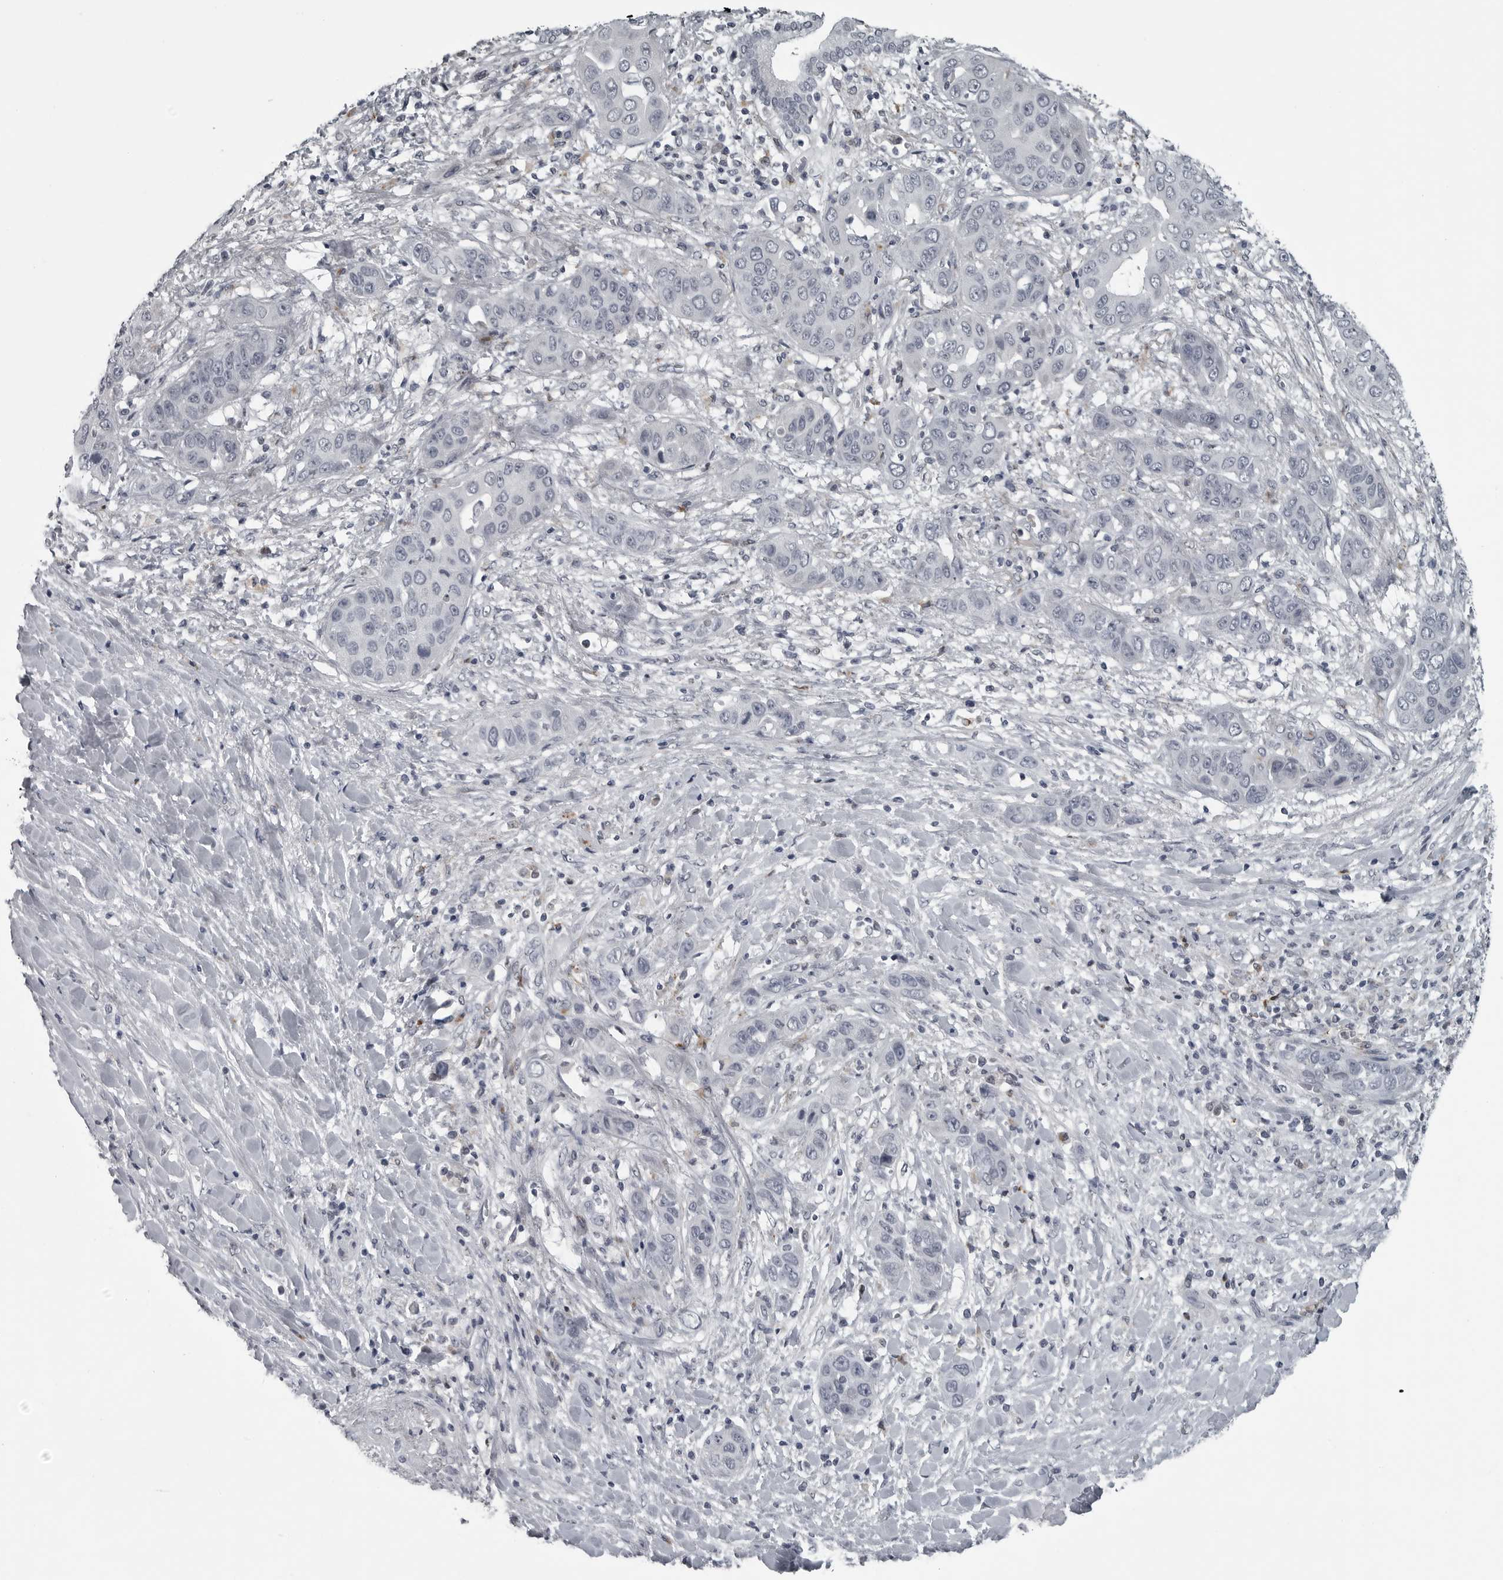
{"staining": {"intensity": "negative", "quantity": "none", "location": "none"}, "tissue": "liver cancer", "cell_type": "Tumor cells", "image_type": "cancer", "snomed": [{"axis": "morphology", "description": "Cholangiocarcinoma"}, {"axis": "topography", "description": "Liver"}], "caption": "DAB (3,3'-diaminobenzidine) immunohistochemical staining of human liver cholangiocarcinoma shows no significant expression in tumor cells.", "gene": "LYSMD1", "patient": {"sex": "female", "age": 52}}